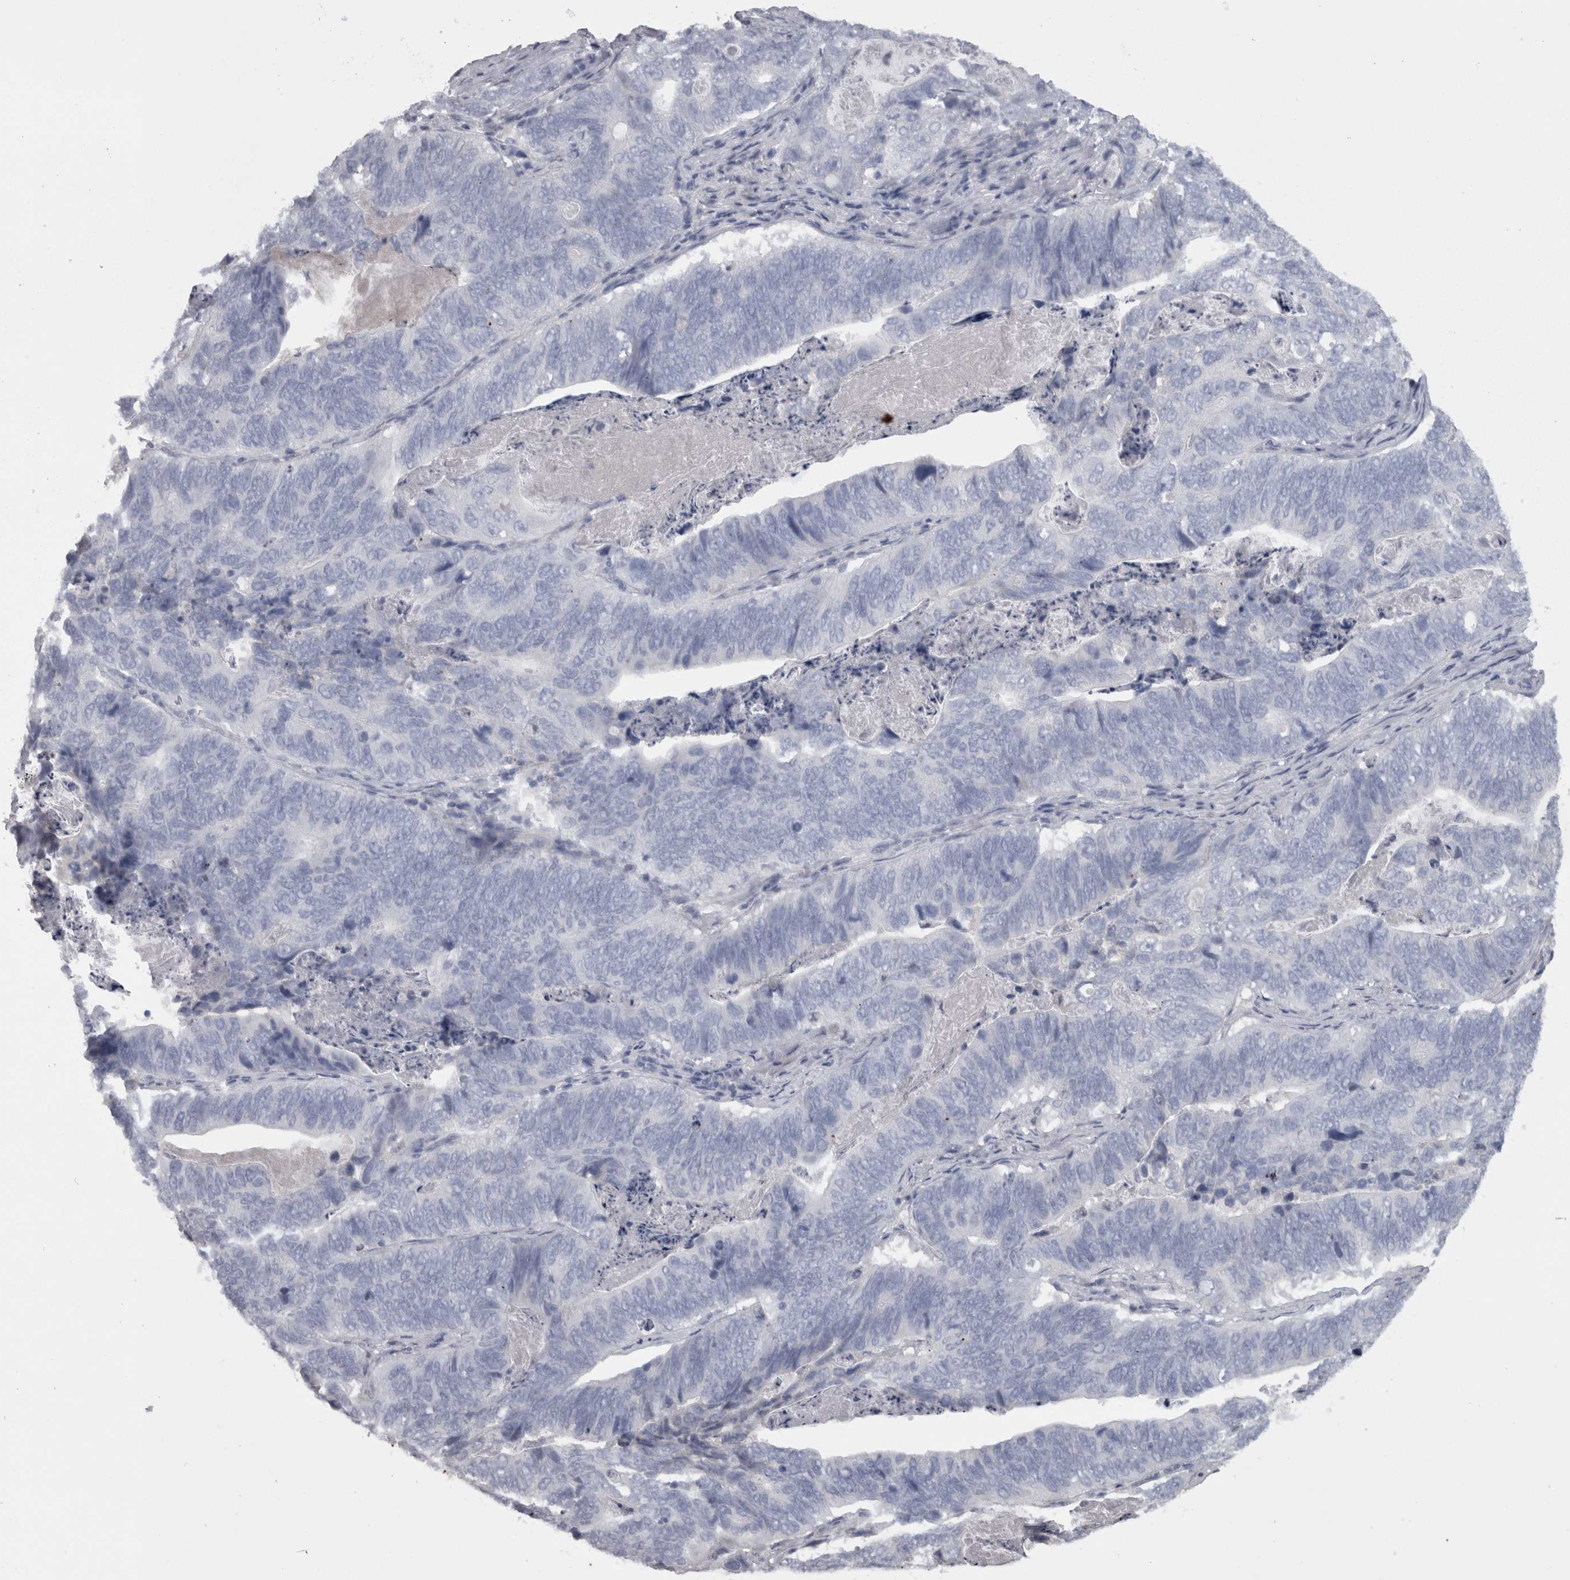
{"staining": {"intensity": "negative", "quantity": "none", "location": "none"}, "tissue": "stomach cancer", "cell_type": "Tumor cells", "image_type": "cancer", "snomed": [{"axis": "morphology", "description": "Normal tissue, NOS"}, {"axis": "morphology", "description": "Adenocarcinoma, NOS"}, {"axis": "topography", "description": "Stomach"}], "caption": "Protein analysis of stomach cancer exhibits no significant staining in tumor cells.", "gene": "CAMK2D", "patient": {"sex": "female", "age": 89}}